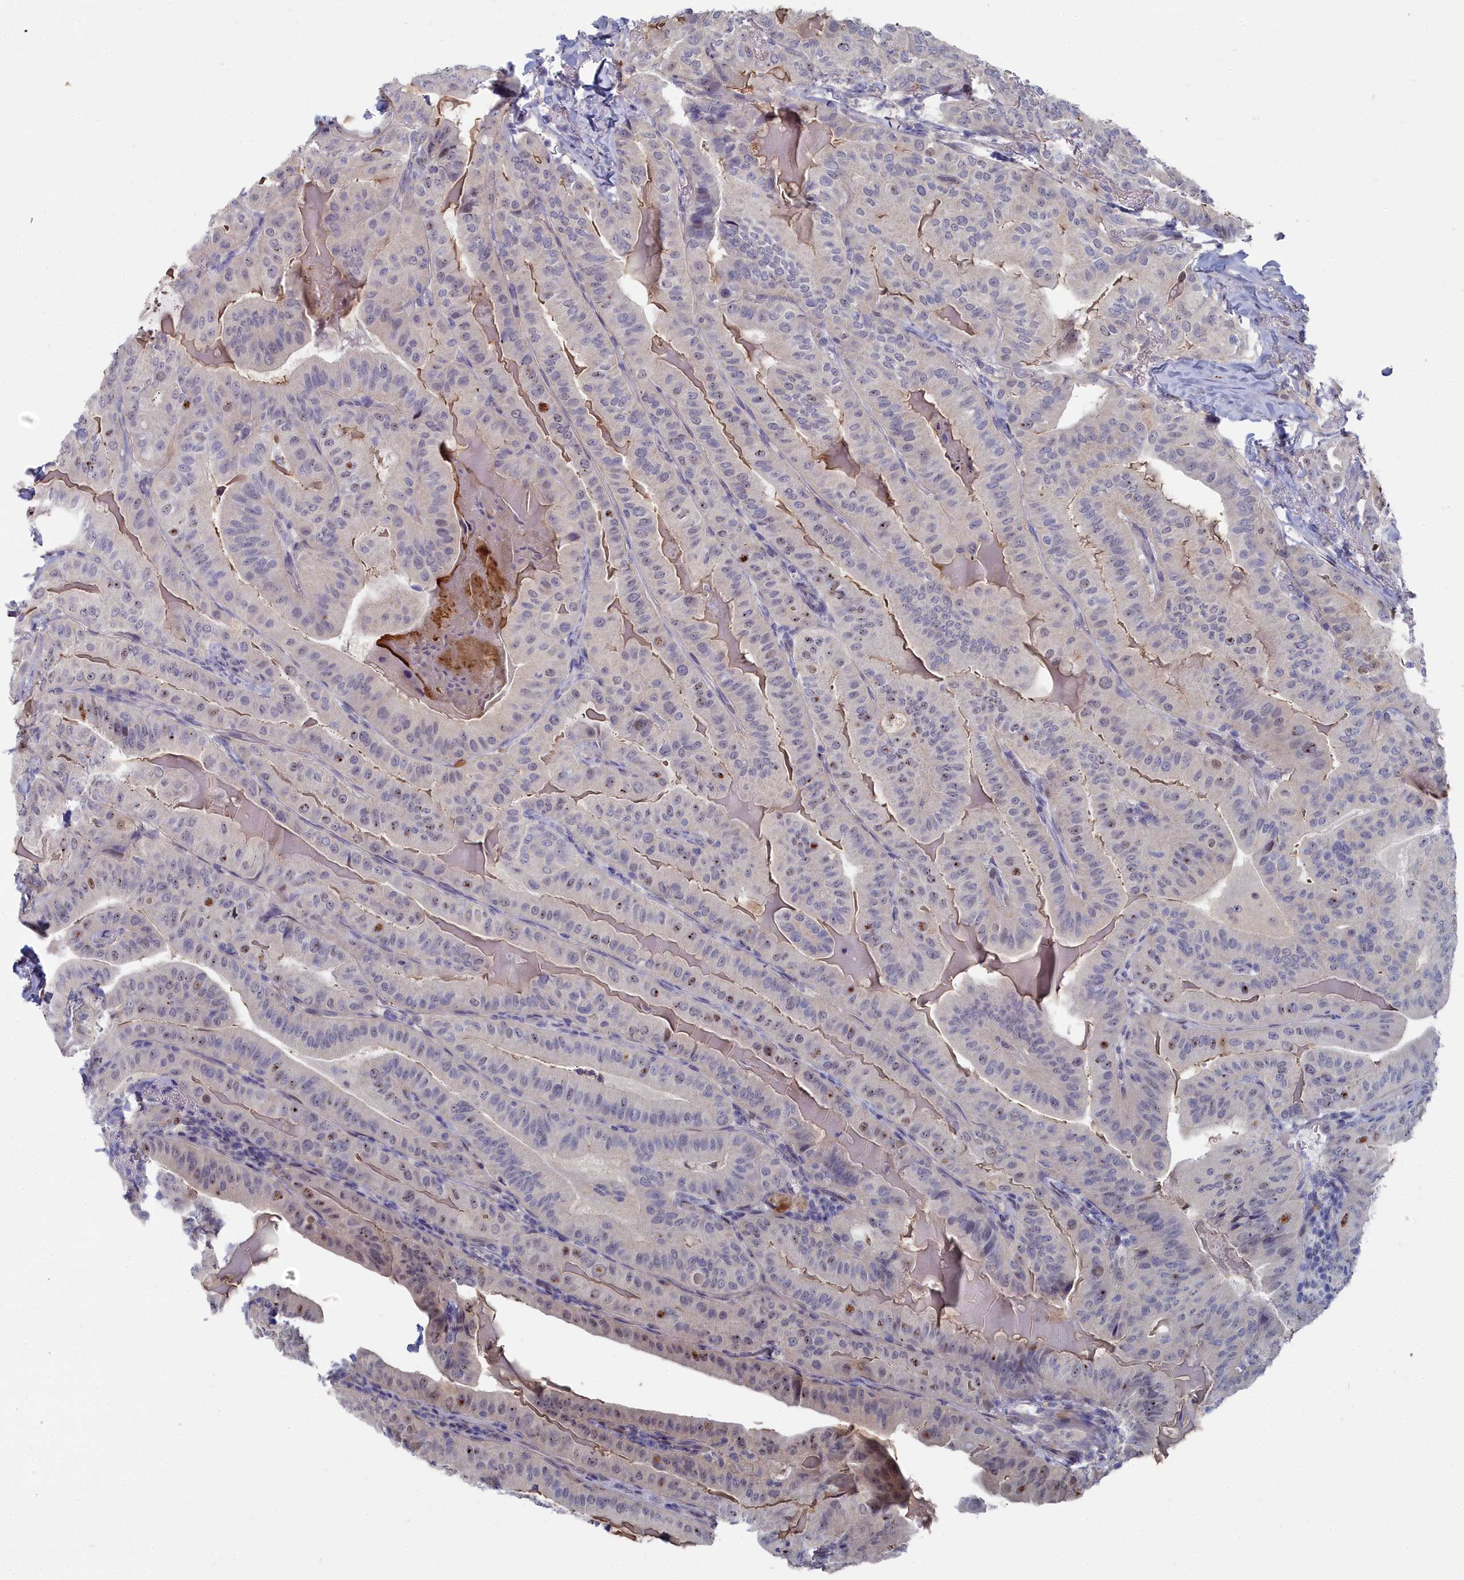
{"staining": {"intensity": "weak", "quantity": "25%-75%", "location": "cytoplasmic/membranous,nuclear"}, "tissue": "thyroid cancer", "cell_type": "Tumor cells", "image_type": "cancer", "snomed": [{"axis": "morphology", "description": "Papillary adenocarcinoma, NOS"}, {"axis": "topography", "description": "Thyroid gland"}], "caption": "Tumor cells demonstrate low levels of weak cytoplasmic/membranous and nuclear expression in approximately 25%-75% of cells in thyroid papillary adenocarcinoma.", "gene": "RPS27A", "patient": {"sex": "female", "age": 68}}